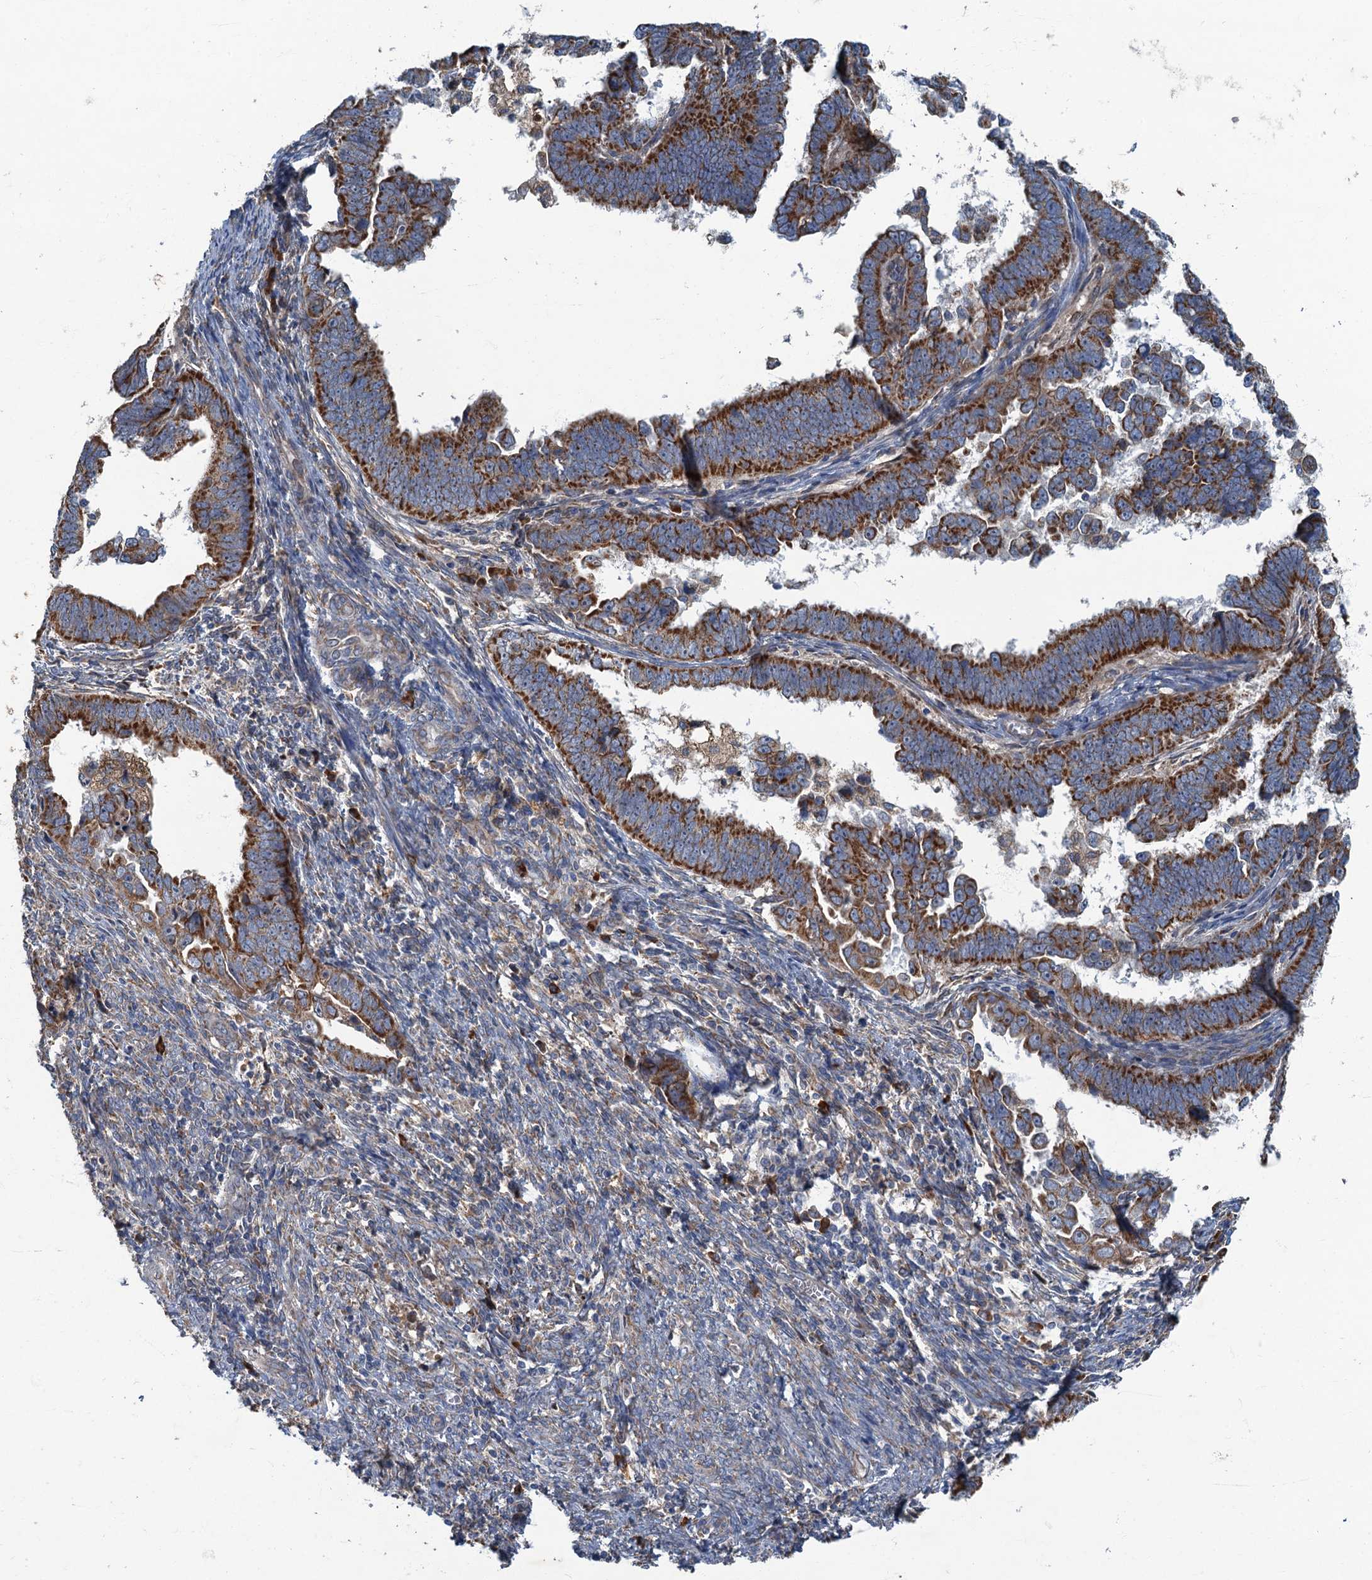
{"staining": {"intensity": "strong", "quantity": ">75%", "location": "cytoplasmic/membranous"}, "tissue": "endometrial cancer", "cell_type": "Tumor cells", "image_type": "cancer", "snomed": [{"axis": "morphology", "description": "Adenocarcinoma, NOS"}, {"axis": "topography", "description": "Endometrium"}], "caption": "This is a micrograph of immunohistochemistry staining of endometrial adenocarcinoma, which shows strong staining in the cytoplasmic/membranous of tumor cells.", "gene": "SPDYC", "patient": {"sex": "female", "age": 75}}